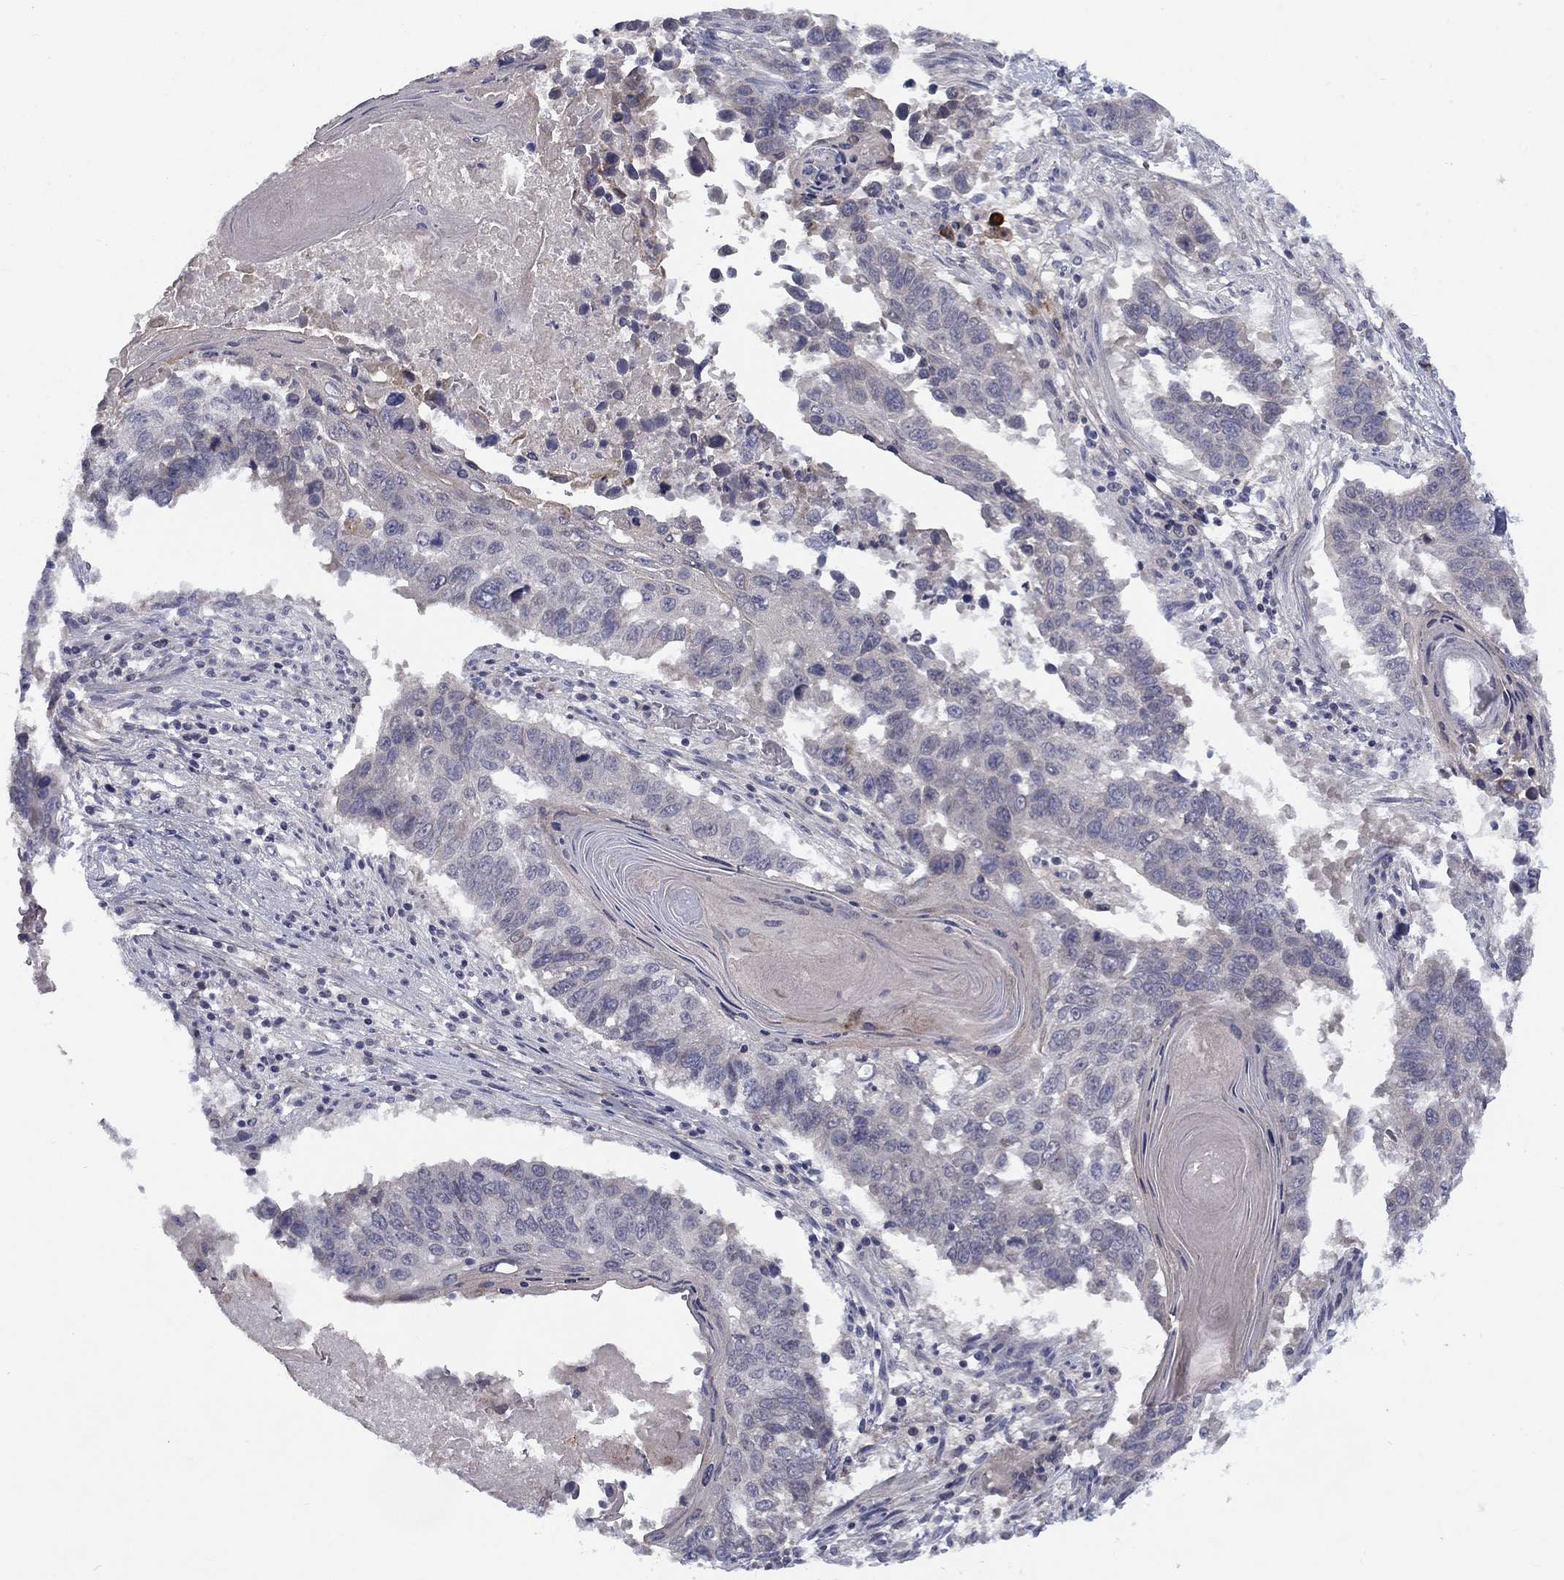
{"staining": {"intensity": "negative", "quantity": "none", "location": "none"}, "tissue": "lung cancer", "cell_type": "Tumor cells", "image_type": "cancer", "snomed": [{"axis": "morphology", "description": "Squamous cell carcinoma, NOS"}, {"axis": "topography", "description": "Lung"}], "caption": "Protein analysis of lung squamous cell carcinoma demonstrates no significant staining in tumor cells.", "gene": "CACNA1A", "patient": {"sex": "male", "age": 73}}